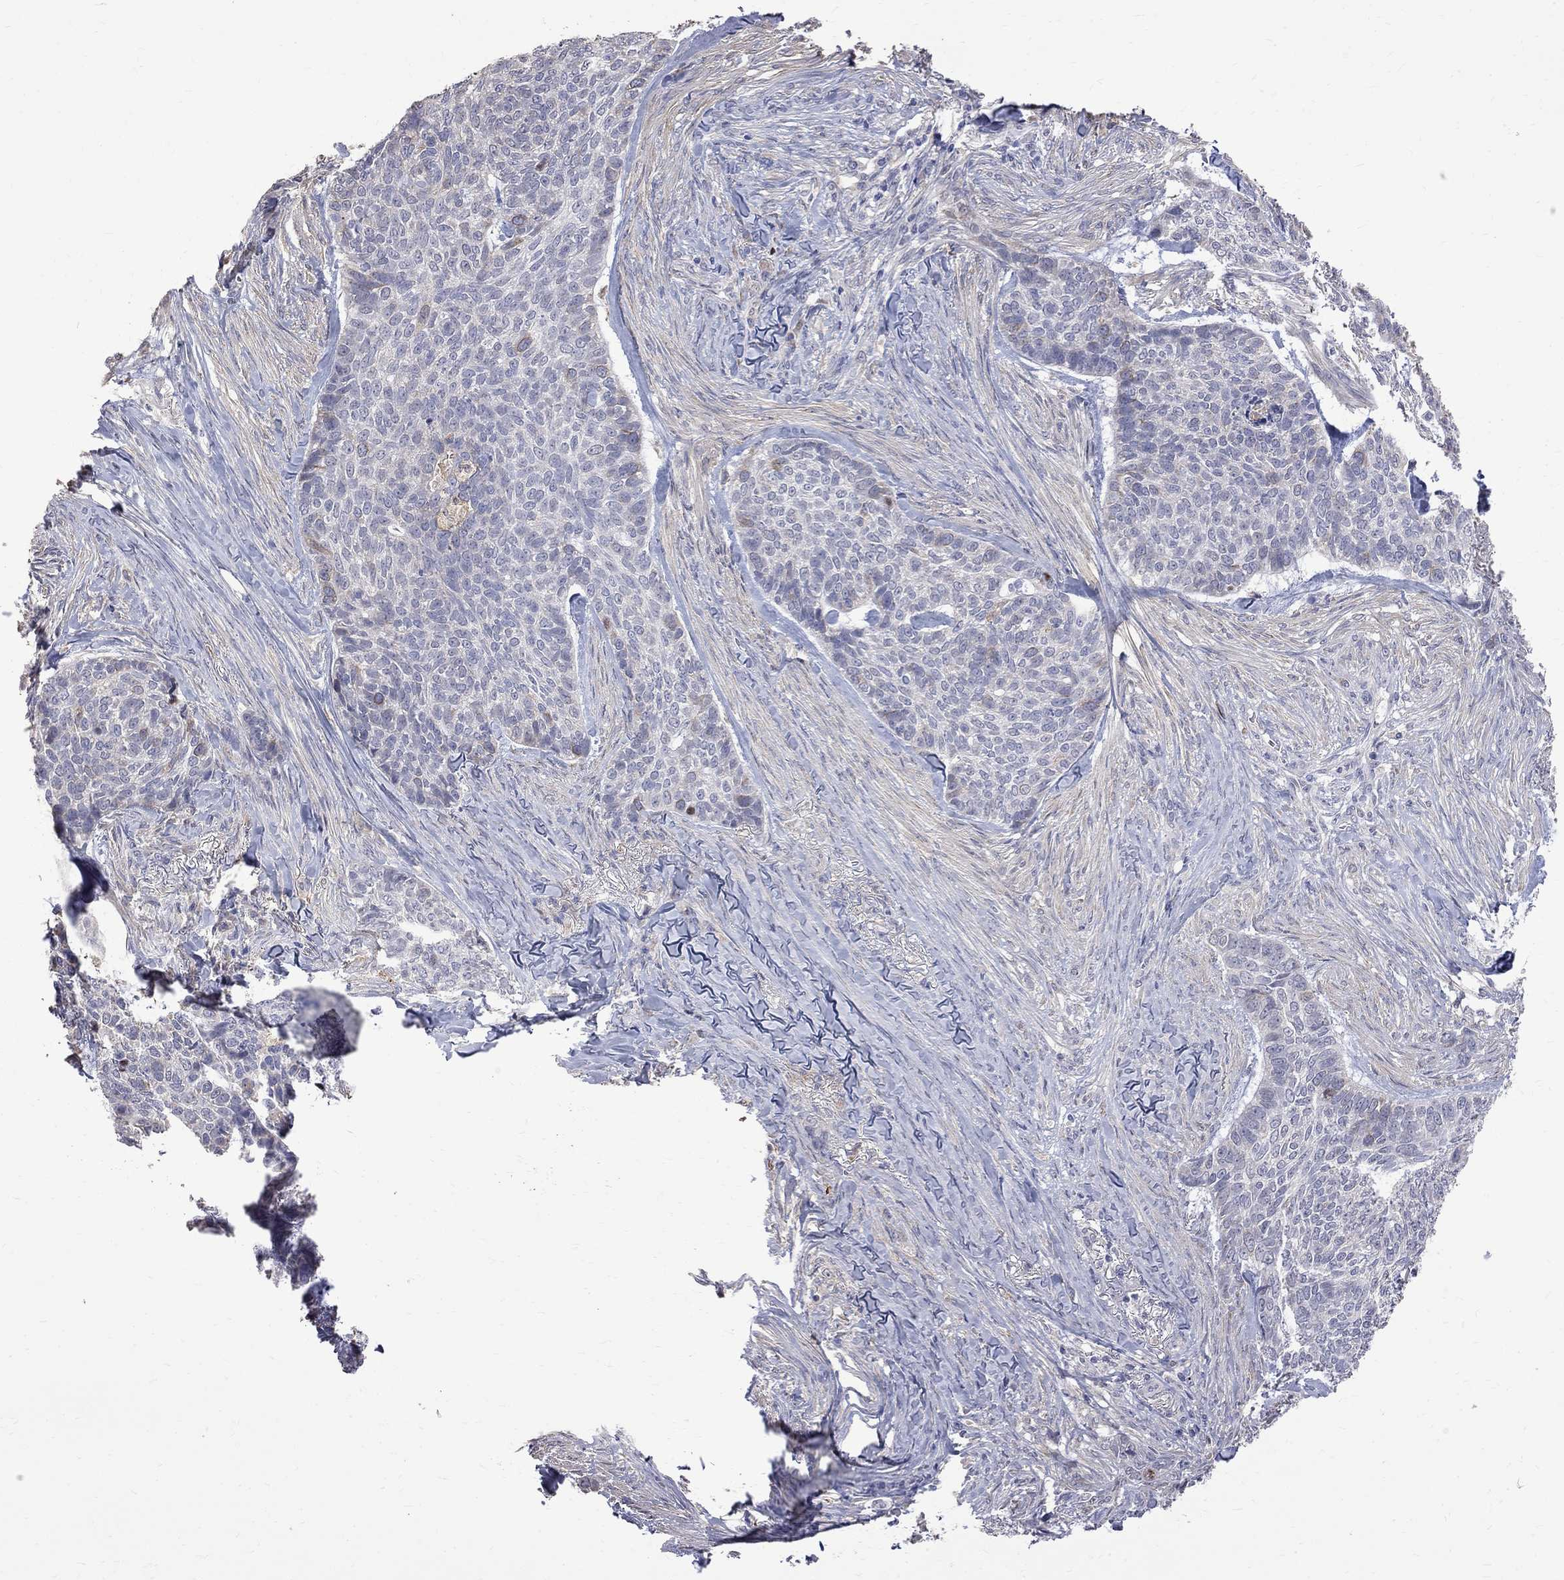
{"staining": {"intensity": "negative", "quantity": "none", "location": "none"}, "tissue": "skin cancer", "cell_type": "Tumor cells", "image_type": "cancer", "snomed": [{"axis": "morphology", "description": "Basal cell carcinoma"}, {"axis": "topography", "description": "Skin"}], "caption": "High power microscopy image of an immunohistochemistry image of basal cell carcinoma (skin), revealing no significant staining in tumor cells.", "gene": "CKAP2", "patient": {"sex": "female", "age": 69}}